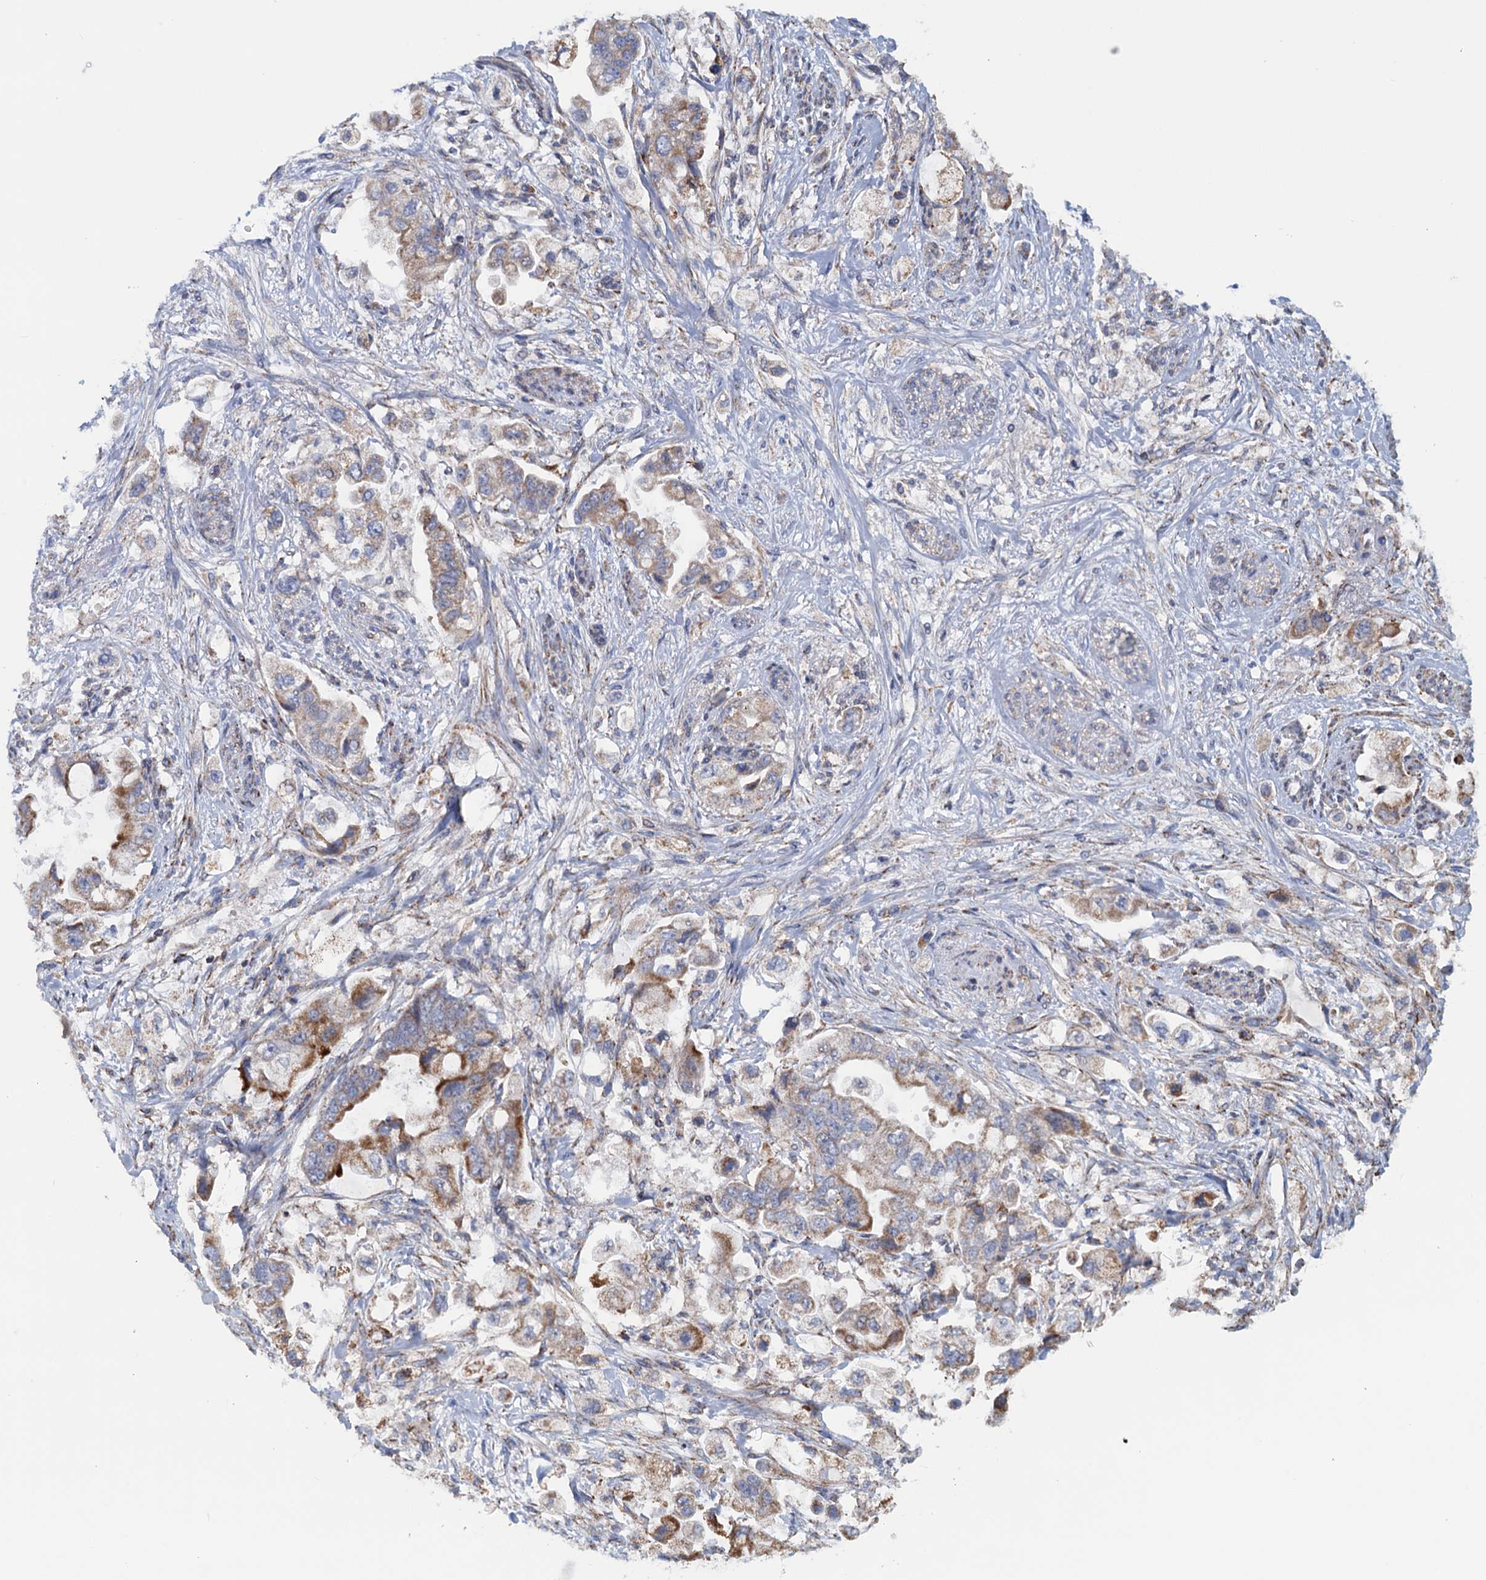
{"staining": {"intensity": "moderate", "quantity": "25%-75%", "location": "cytoplasmic/membranous"}, "tissue": "stomach cancer", "cell_type": "Tumor cells", "image_type": "cancer", "snomed": [{"axis": "morphology", "description": "Adenocarcinoma, NOS"}, {"axis": "topography", "description": "Stomach"}], "caption": "Protein analysis of stomach cancer tissue exhibits moderate cytoplasmic/membranous positivity in approximately 25%-75% of tumor cells.", "gene": "GTPBP3", "patient": {"sex": "male", "age": 62}}